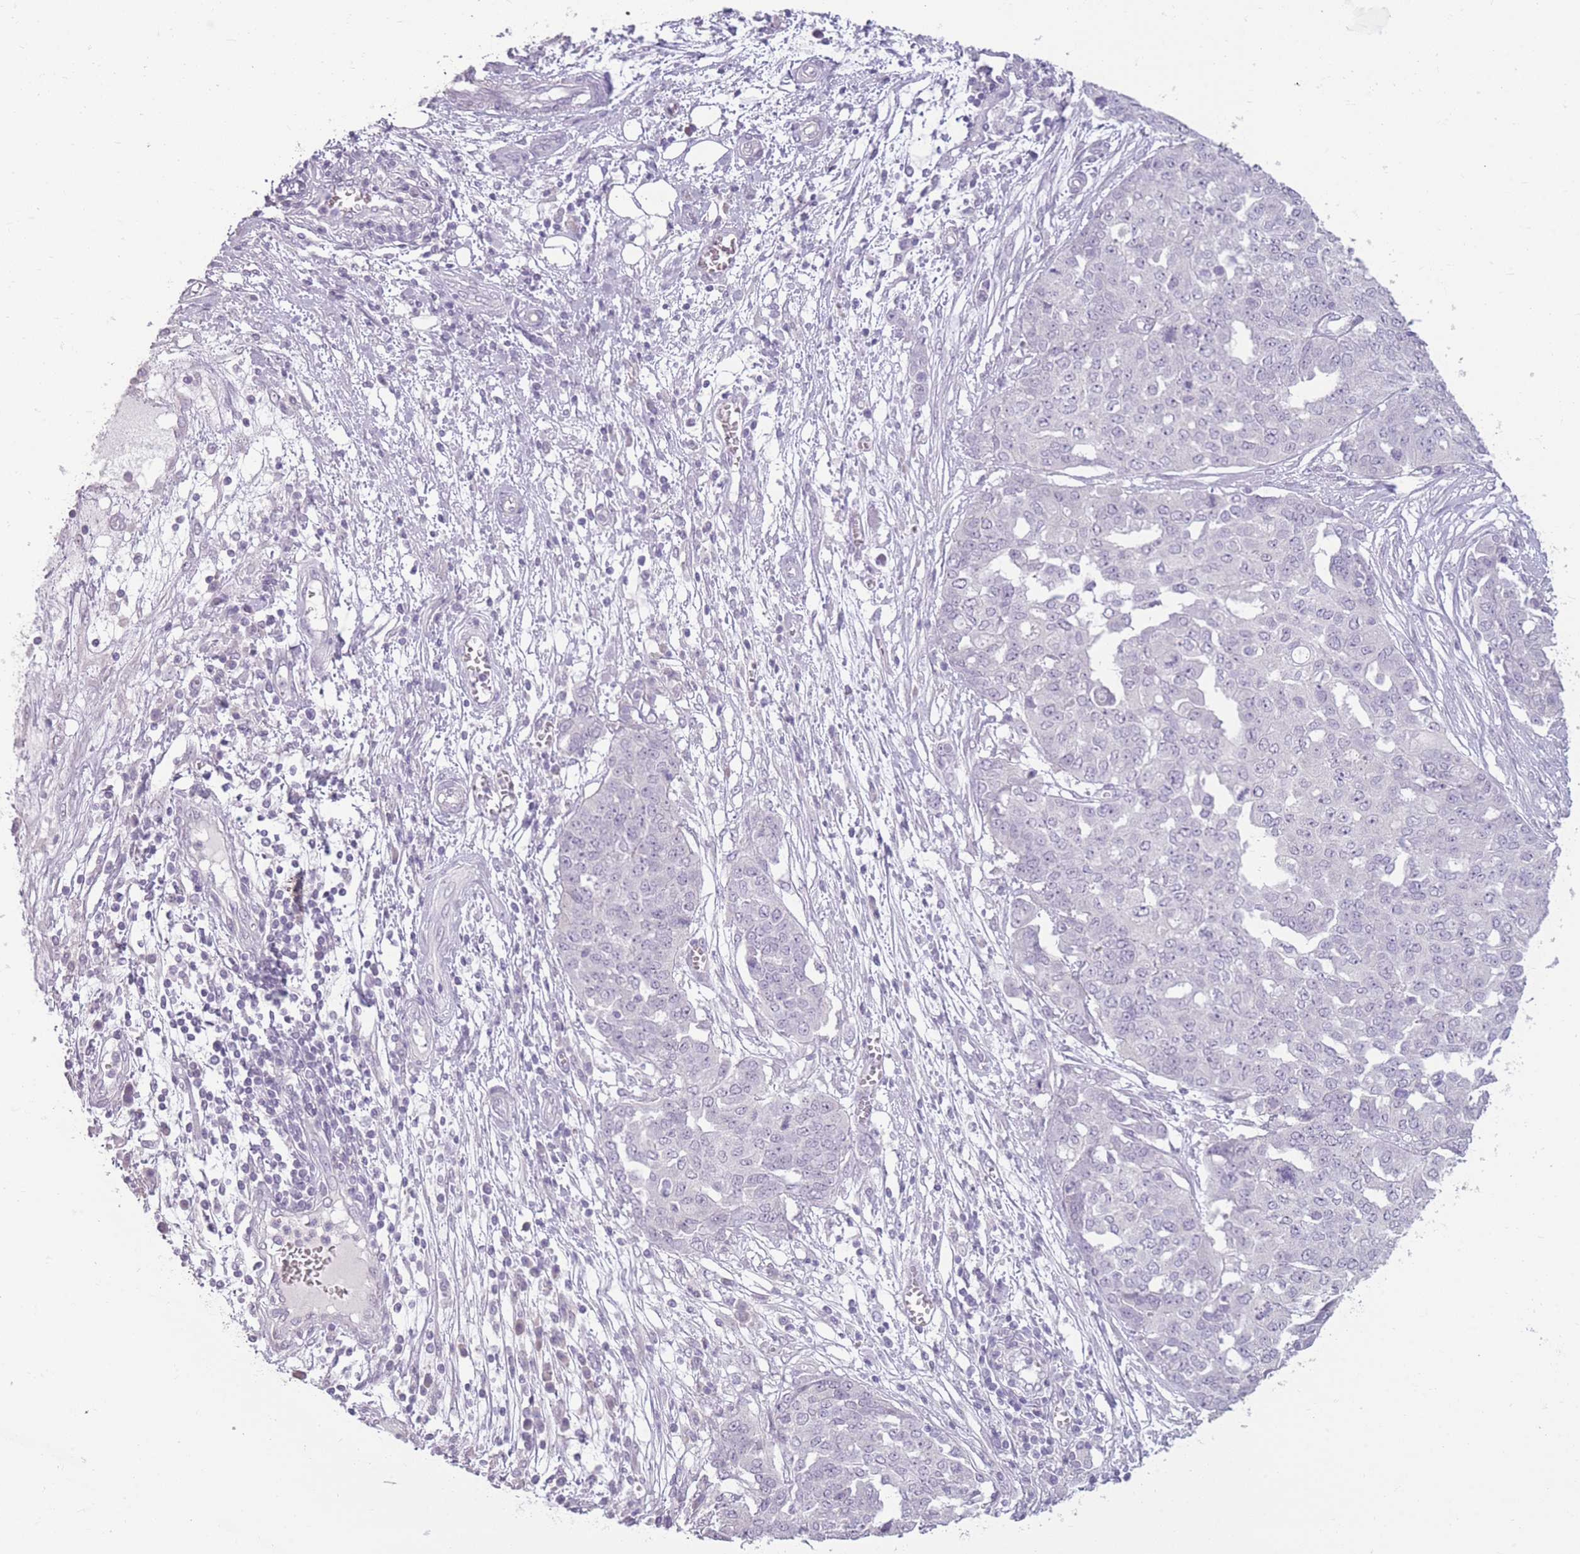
{"staining": {"intensity": "negative", "quantity": "none", "location": "none"}, "tissue": "ovarian cancer", "cell_type": "Tumor cells", "image_type": "cancer", "snomed": [{"axis": "morphology", "description": "Cystadenocarcinoma, serous, NOS"}, {"axis": "topography", "description": "Soft tissue"}, {"axis": "topography", "description": "Ovary"}], "caption": "Human ovarian serous cystadenocarcinoma stained for a protein using immunohistochemistry (IHC) shows no expression in tumor cells.", "gene": "ZBTB24", "patient": {"sex": "female", "age": 57}}